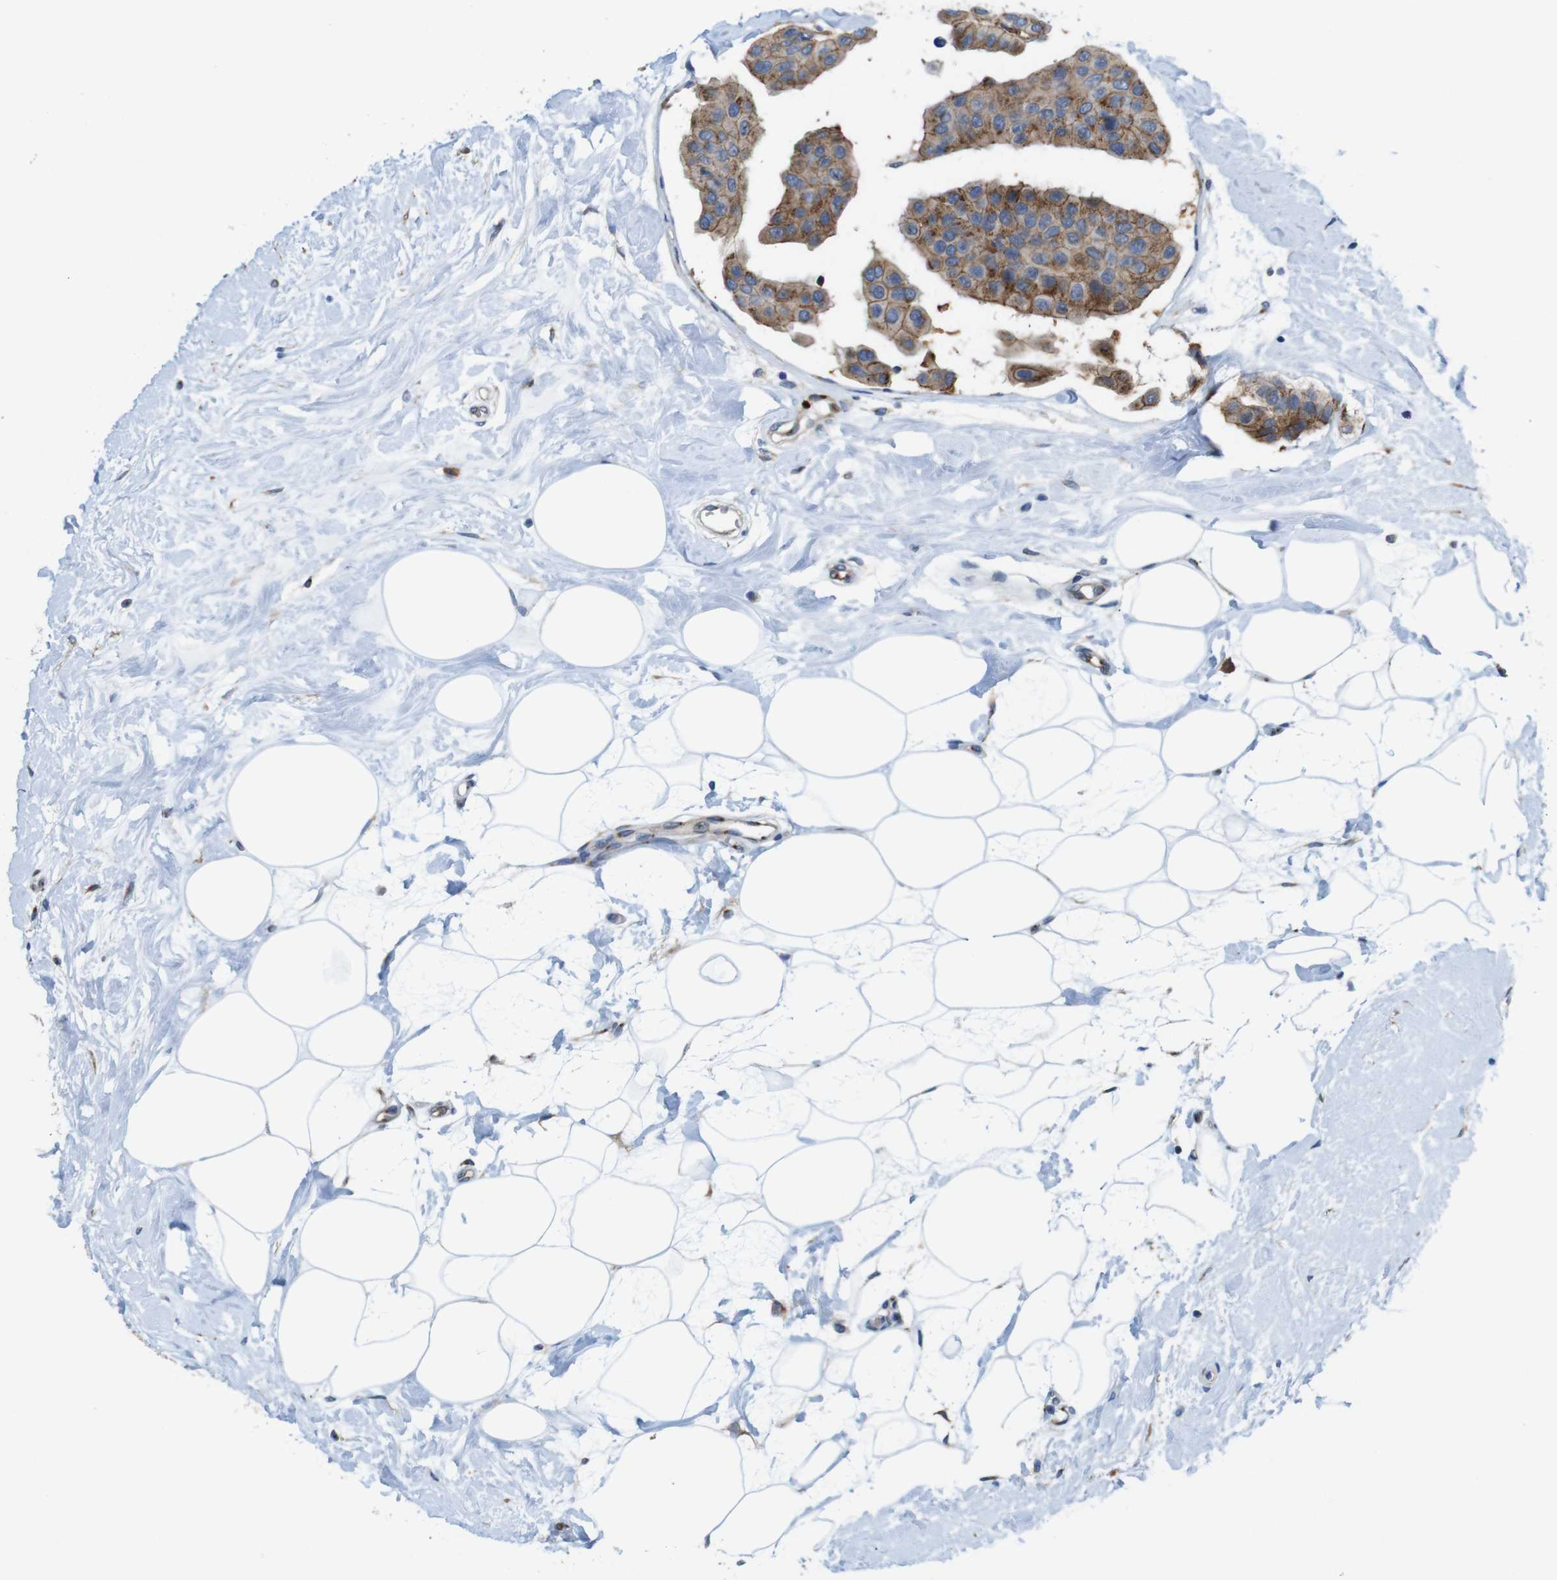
{"staining": {"intensity": "moderate", "quantity": ">75%", "location": "cytoplasmic/membranous"}, "tissue": "breast cancer", "cell_type": "Tumor cells", "image_type": "cancer", "snomed": [{"axis": "morphology", "description": "Normal tissue, NOS"}, {"axis": "morphology", "description": "Duct carcinoma"}, {"axis": "topography", "description": "Breast"}], "caption": "Immunohistochemical staining of human breast cancer shows medium levels of moderate cytoplasmic/membranous protein expression in approximately >75% of tumor cells. Using DAB (brown) and hematoxylin (blue) stains, captured at high magnification using brightfield microscopy.", "gene": "EFCAB14", "patient": {"sex": "female", "age": 39}}